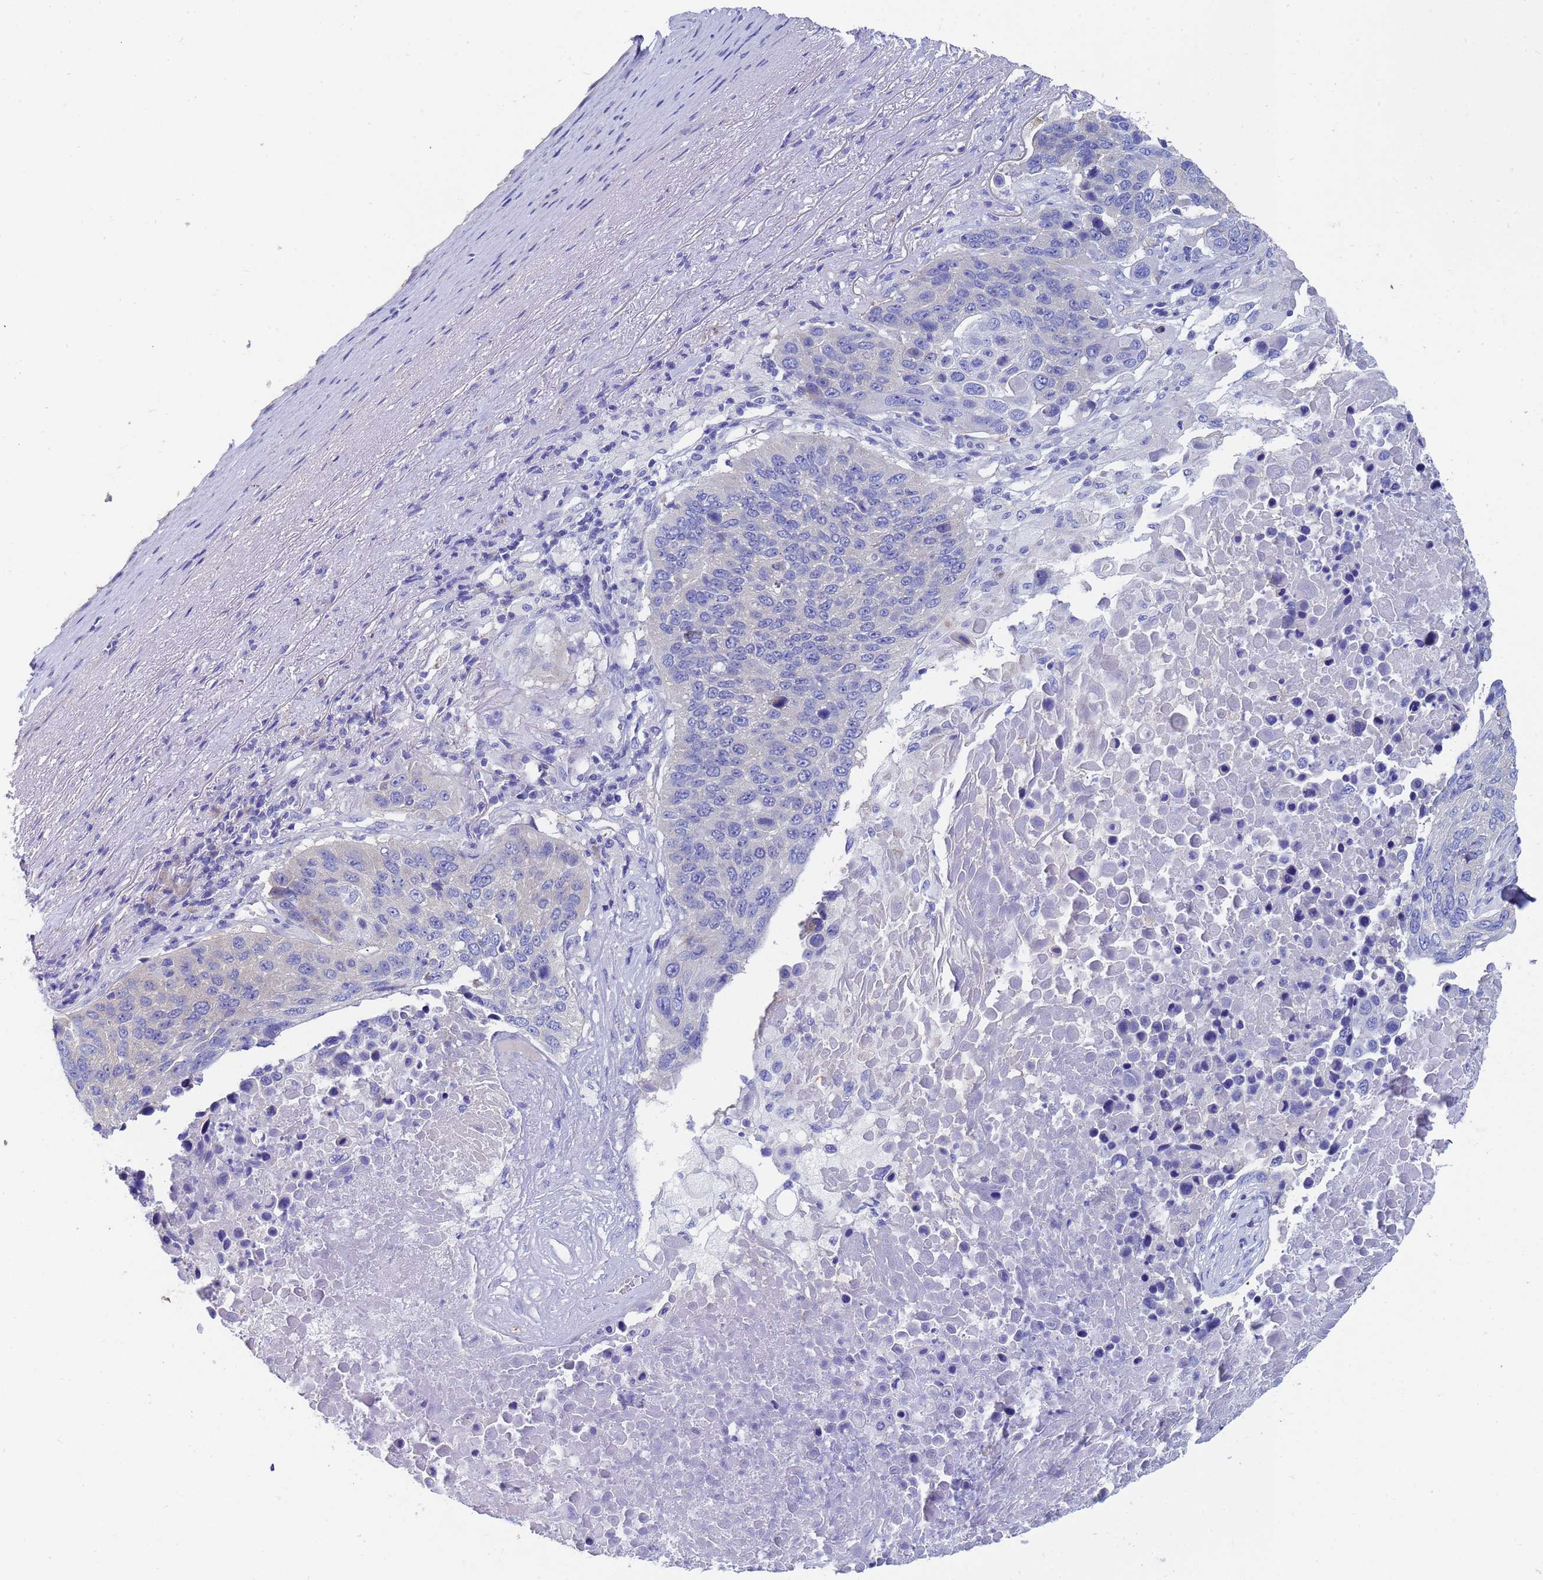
{"staining": {"intensity": "negative", "quantity": "none", "location": "none"}, "tissue": "lung cancer", "cell_type": "Tumor cells", "image_type": "cancer", "snomed": [{"axis": "morphology", "description": "Normal tissue, NOS"}, {"axis": "morphology", "description": "Squamous cell carcinoma, NOS"}, {"axis": "topography", "description": "Lymph node"}, {"axis": "topography", "description": "Lung"}], "caption": "This is an immunohistochemistry histopathology image of human lung squamous cell carcinoma. There is no expression in tumor cells.", "gene": "UBE2O", "patient": {"sex": "male", "age": 66}}